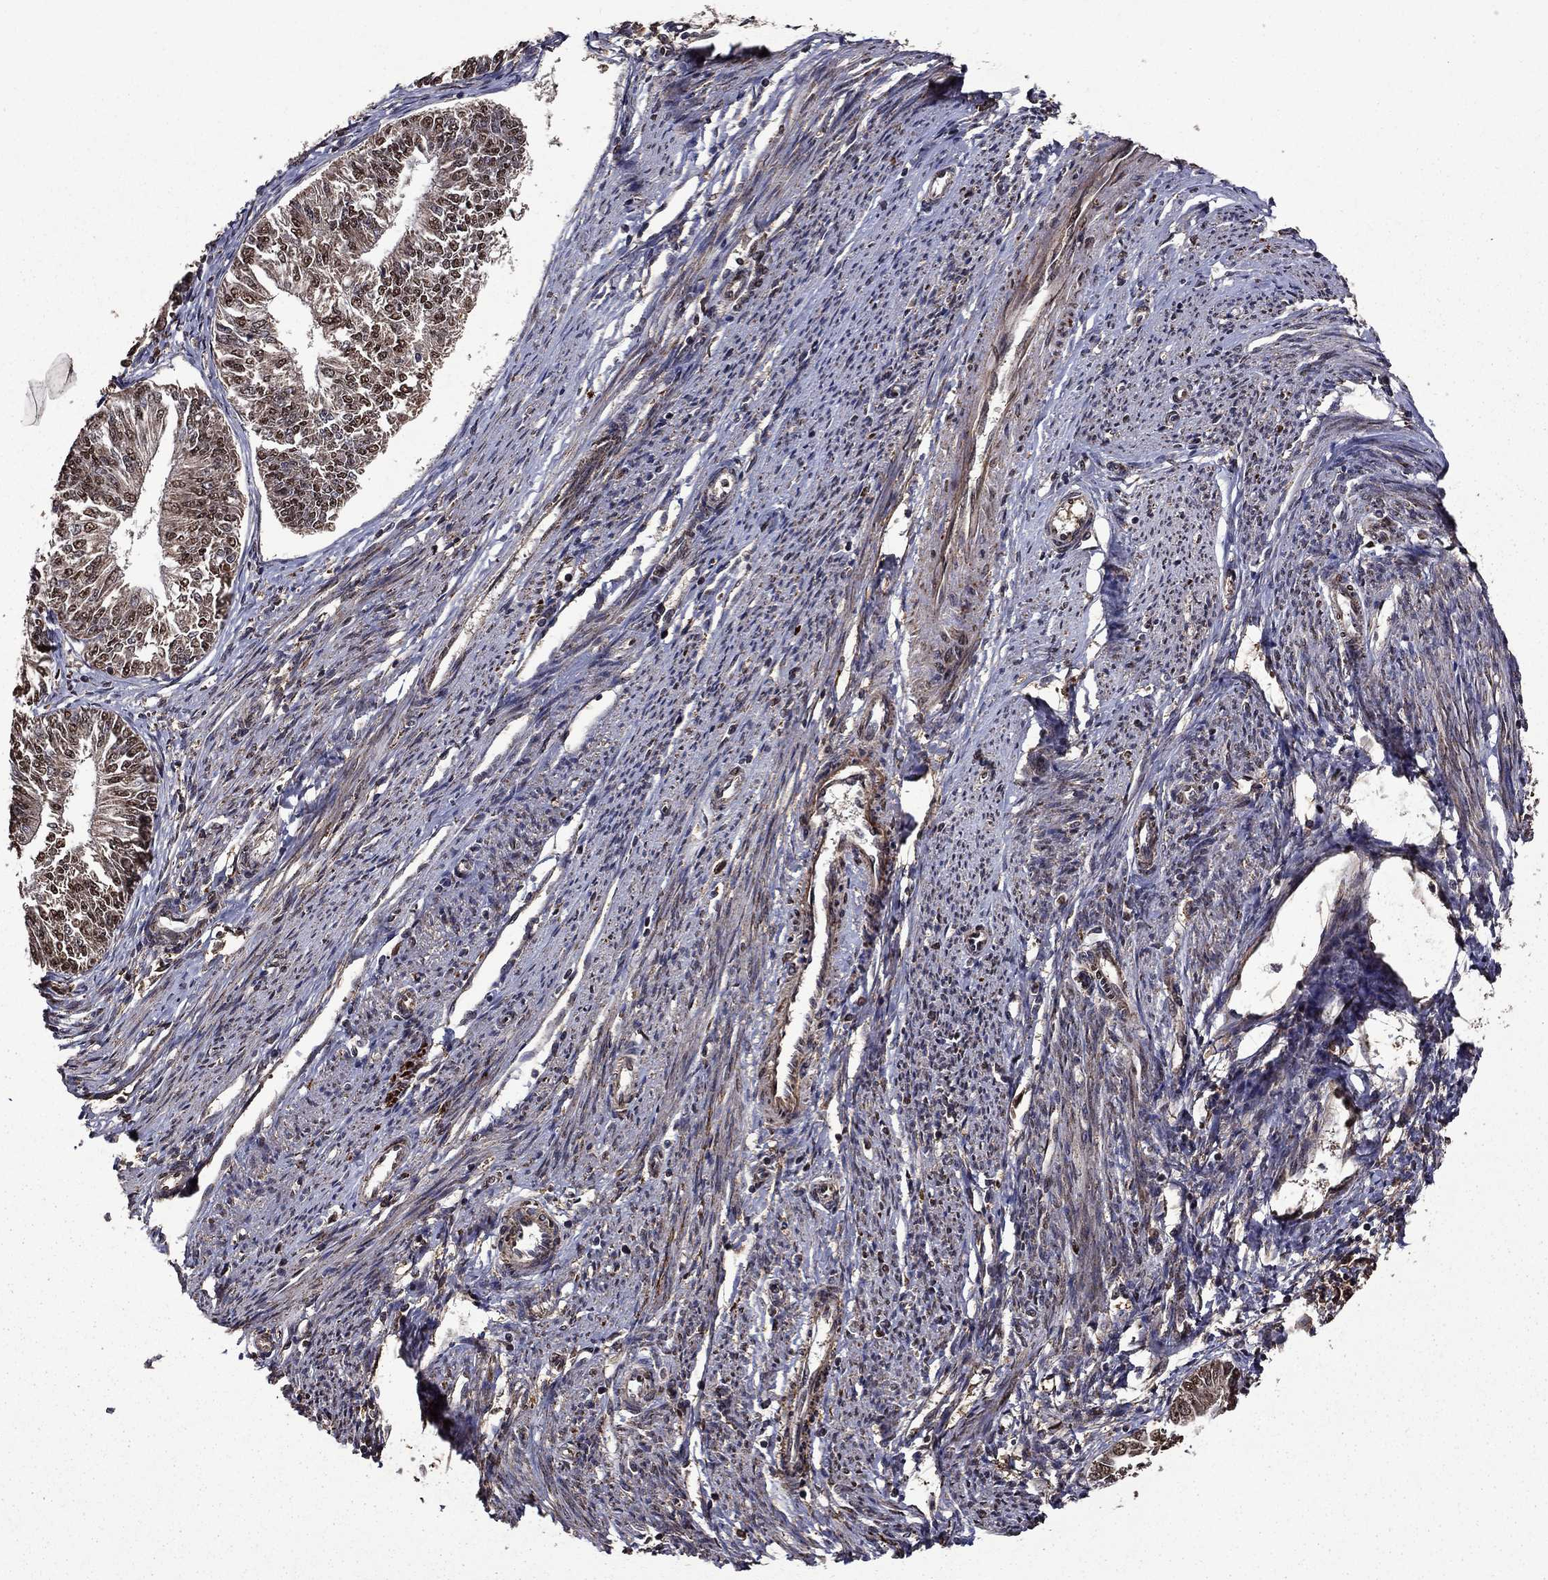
{"staining": {"intensity": "moderate", "quantity": ">75%", "location": "cytoplasmic/membranous,nuclear"}, "tissue": "endometrial cancer", "cell_type": "Tumor cells", "image_type": "cancer", "snomed": [{"axis": "morphology", "description": "Adenocarcinoma, NOS"}, {"axis": "topography", "description": "Endometrium"}], "caption": "Human endometrial adenocarcinoma stained for a protein (brown) reveals moderate cytoplasmic/membranous and nuclear positive staining in approximately >75% of tumor cells.", "gene": "ITM2B", "patient": {"sex": "female", "age": 58}}